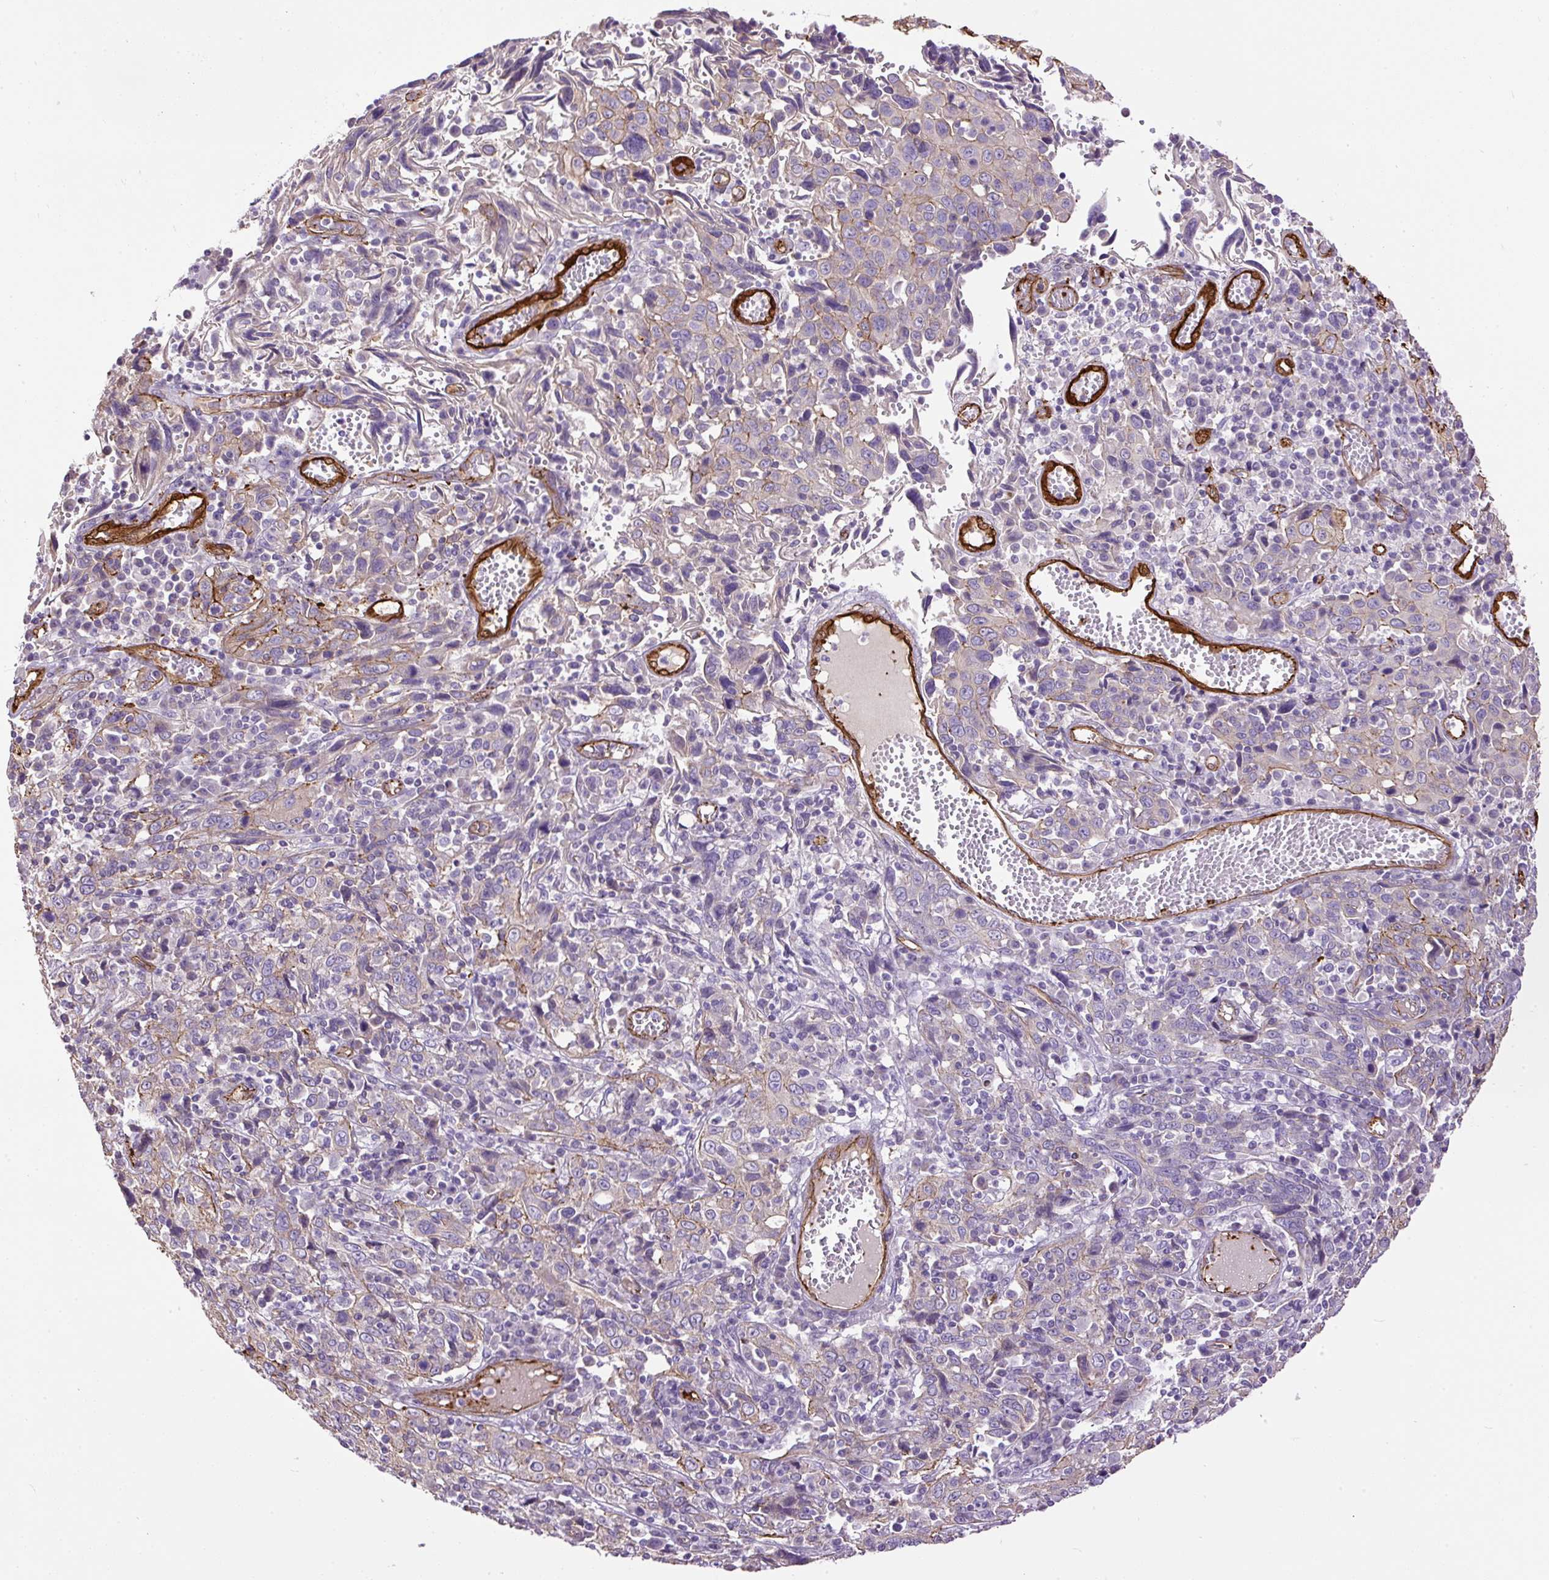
{"staining": {"intensity": "moderate", "quantity": "<25%", "location": "cytoplasmic/membranous"}, "tissue": "cervical cancer", "cell_type": "Tumor cells", "image_type": "cancer", "snomed": [{"axis": "morphology", "description": "Squamous cell carcinoma, NOS"}, {"axis": "topography", "description": "Cervix"}], "caption": "Squamous cell carcinoma (cervical) stained for a protein demonstrates moderate cytoplasmic/membranous positivity in tumor cells.", "gene": "MAGEB16", "patient": {"sex": "female", "age": 46}}